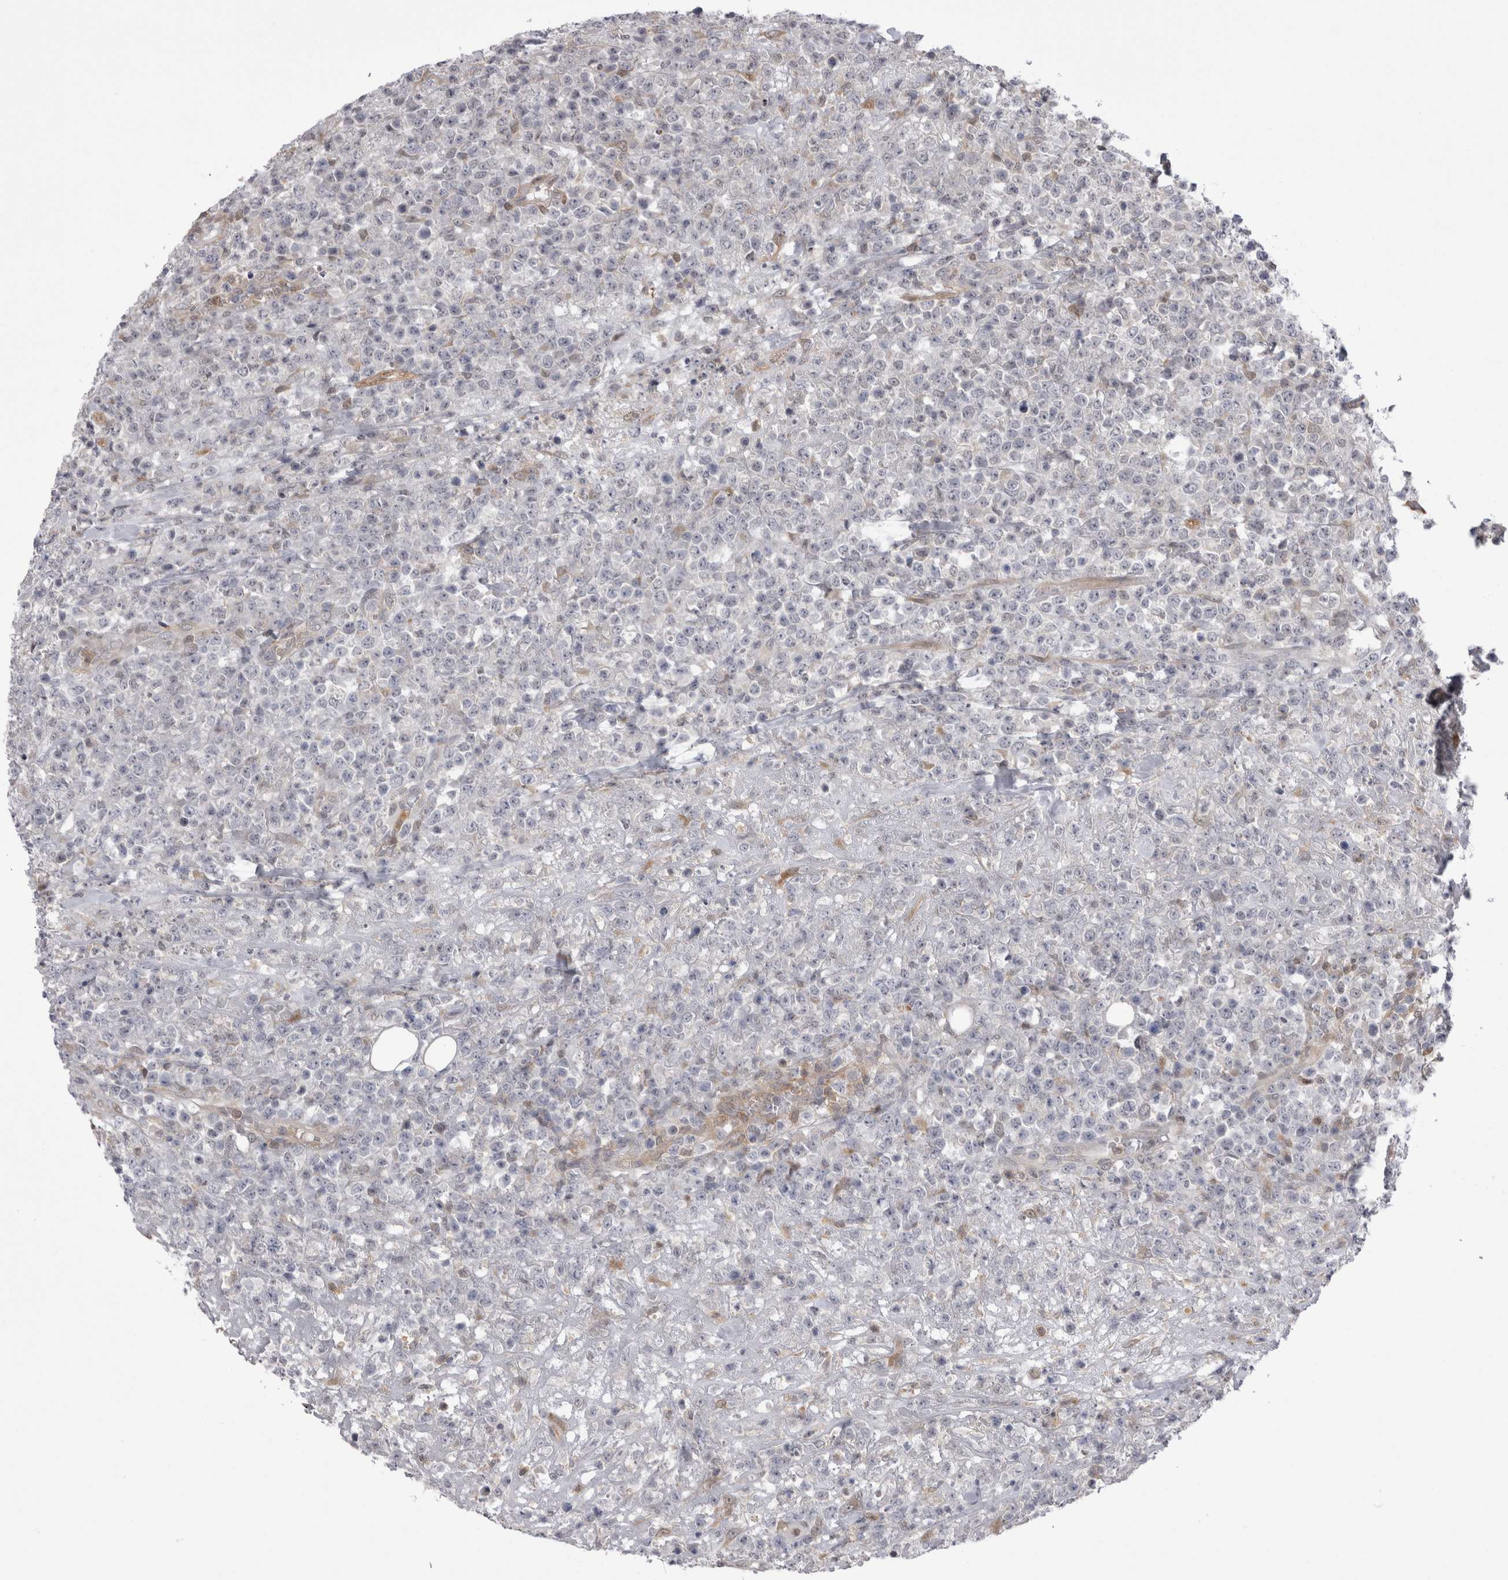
{"staining": {"intensity": "negative", "quantity": "none", "location": "none"}, "tissue": "lymphoma", "cell_type": "Tumor cells", "image_type": "cancer", "snomed": [{"axis": "morphology", "description": "Malignant lymphoma, non-Hodgkin's type, High grade"}, {"axis": "topography", "description": "Colon"}], "caption": "Immunohistochemistry of lymphoma demonstrates no expression in tumor cells. Brightfield microscopy of immunohistochemistry (IHC) stained with DAB (brown) and hematoxylin (blue), captured at high magnification.", "gene": "CHIC2", "patient": {"sex": "female", "age": 53}}